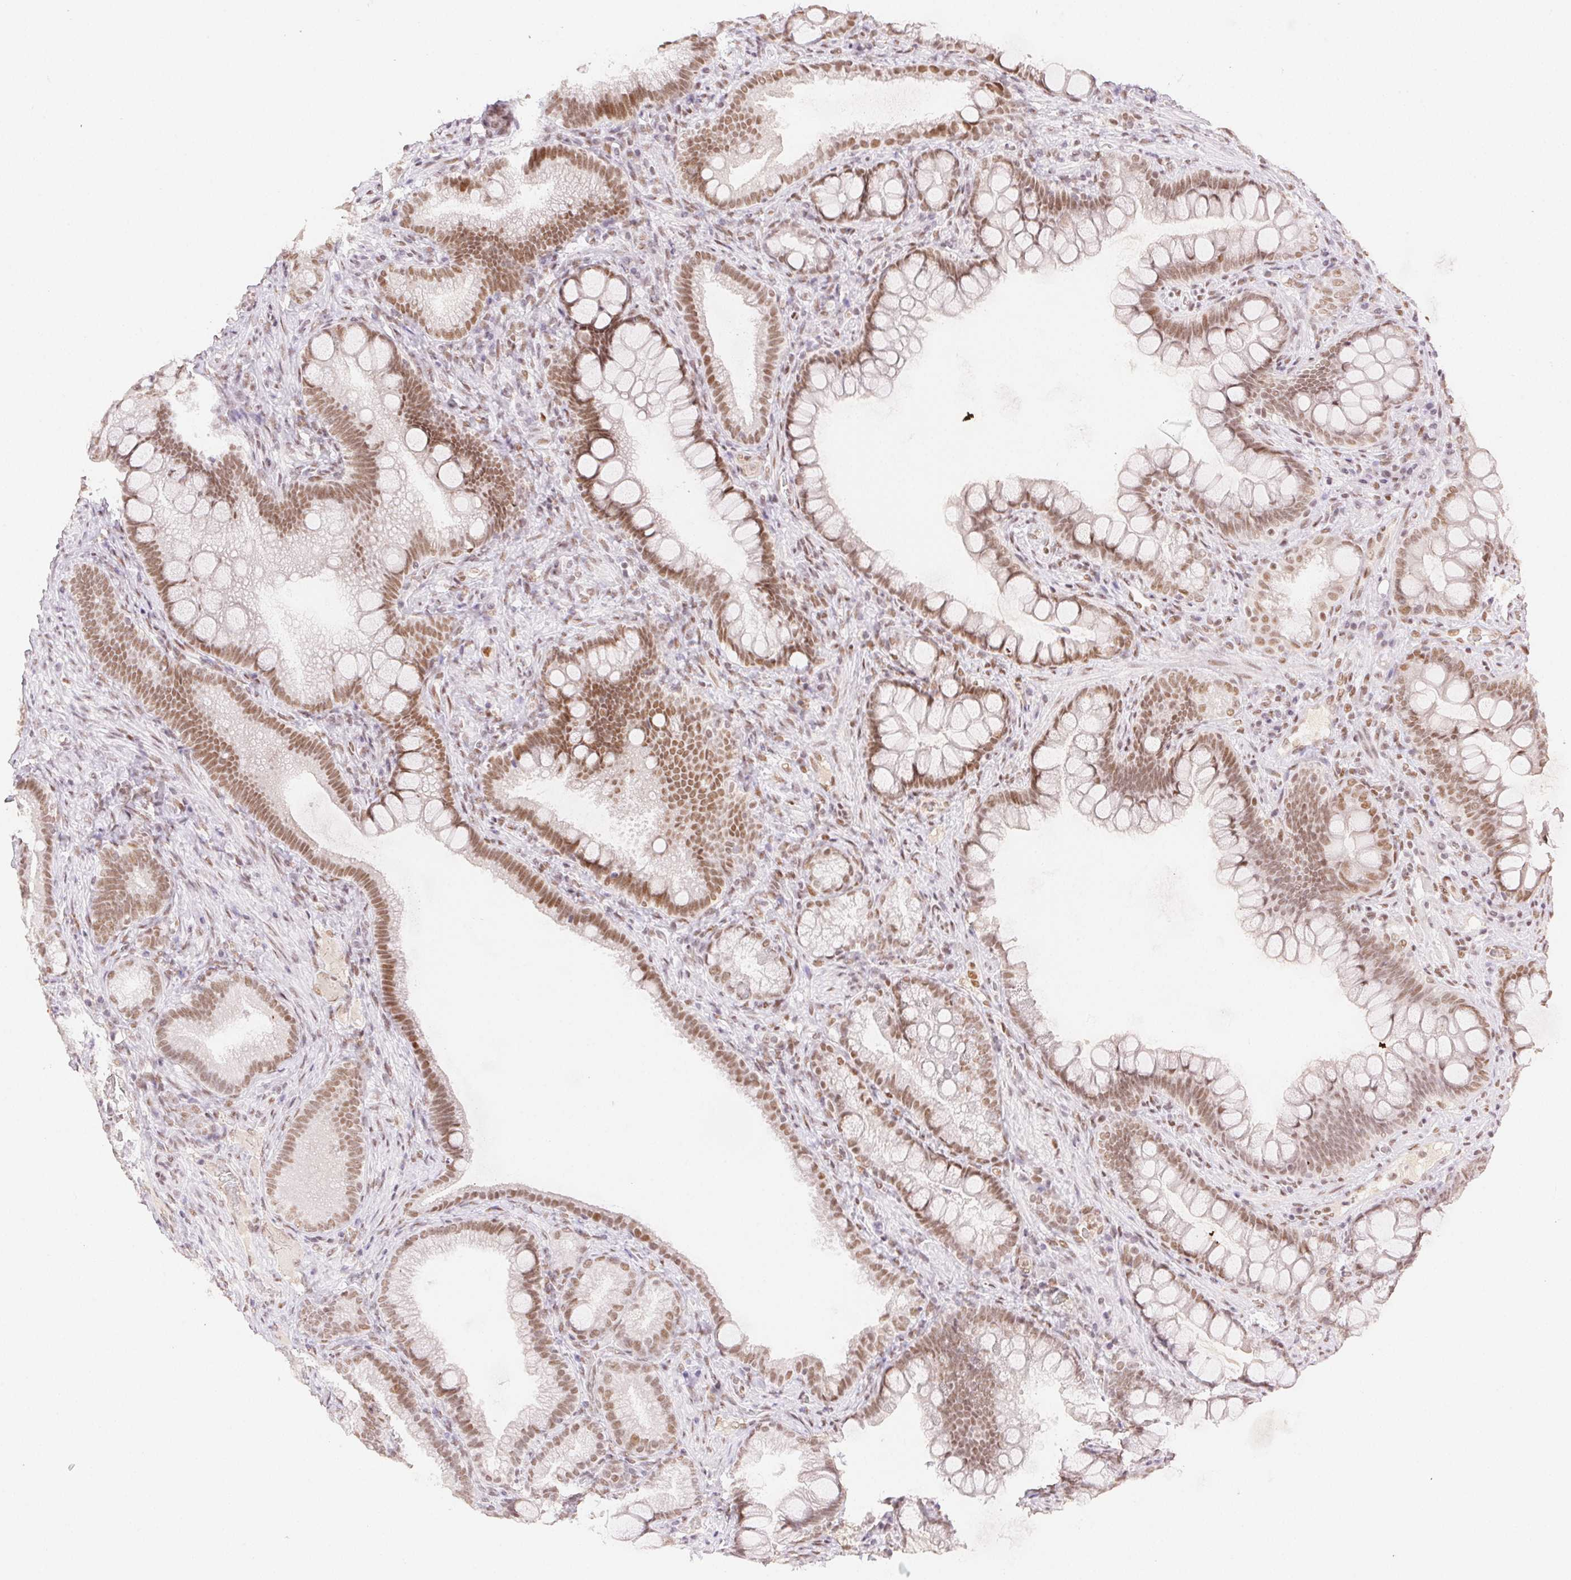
{"staining": {"intensity": "moderate", "quantity": "25%-75%", "location": "nuclear"}, "tissue": "duodenum", "cell_type": "Glandular cells", "image_type": "normal", "snomed": [{"axis": "morphology", "description": "Normal tissue, NOS"}, {"axis": "topography", "description": "Pancreas"}, {"axis": "topography", "description": "Duodenum"}], "caption": "Protein staining reveals moderate nuclear staining in about 25%-75% of glandular cells in normal duodenum. The protein of interest is shown in brown color, while the nuclei are stained blue.", "gene": "H2AZ1", "patient": {"sex": "male", "age": 59}}